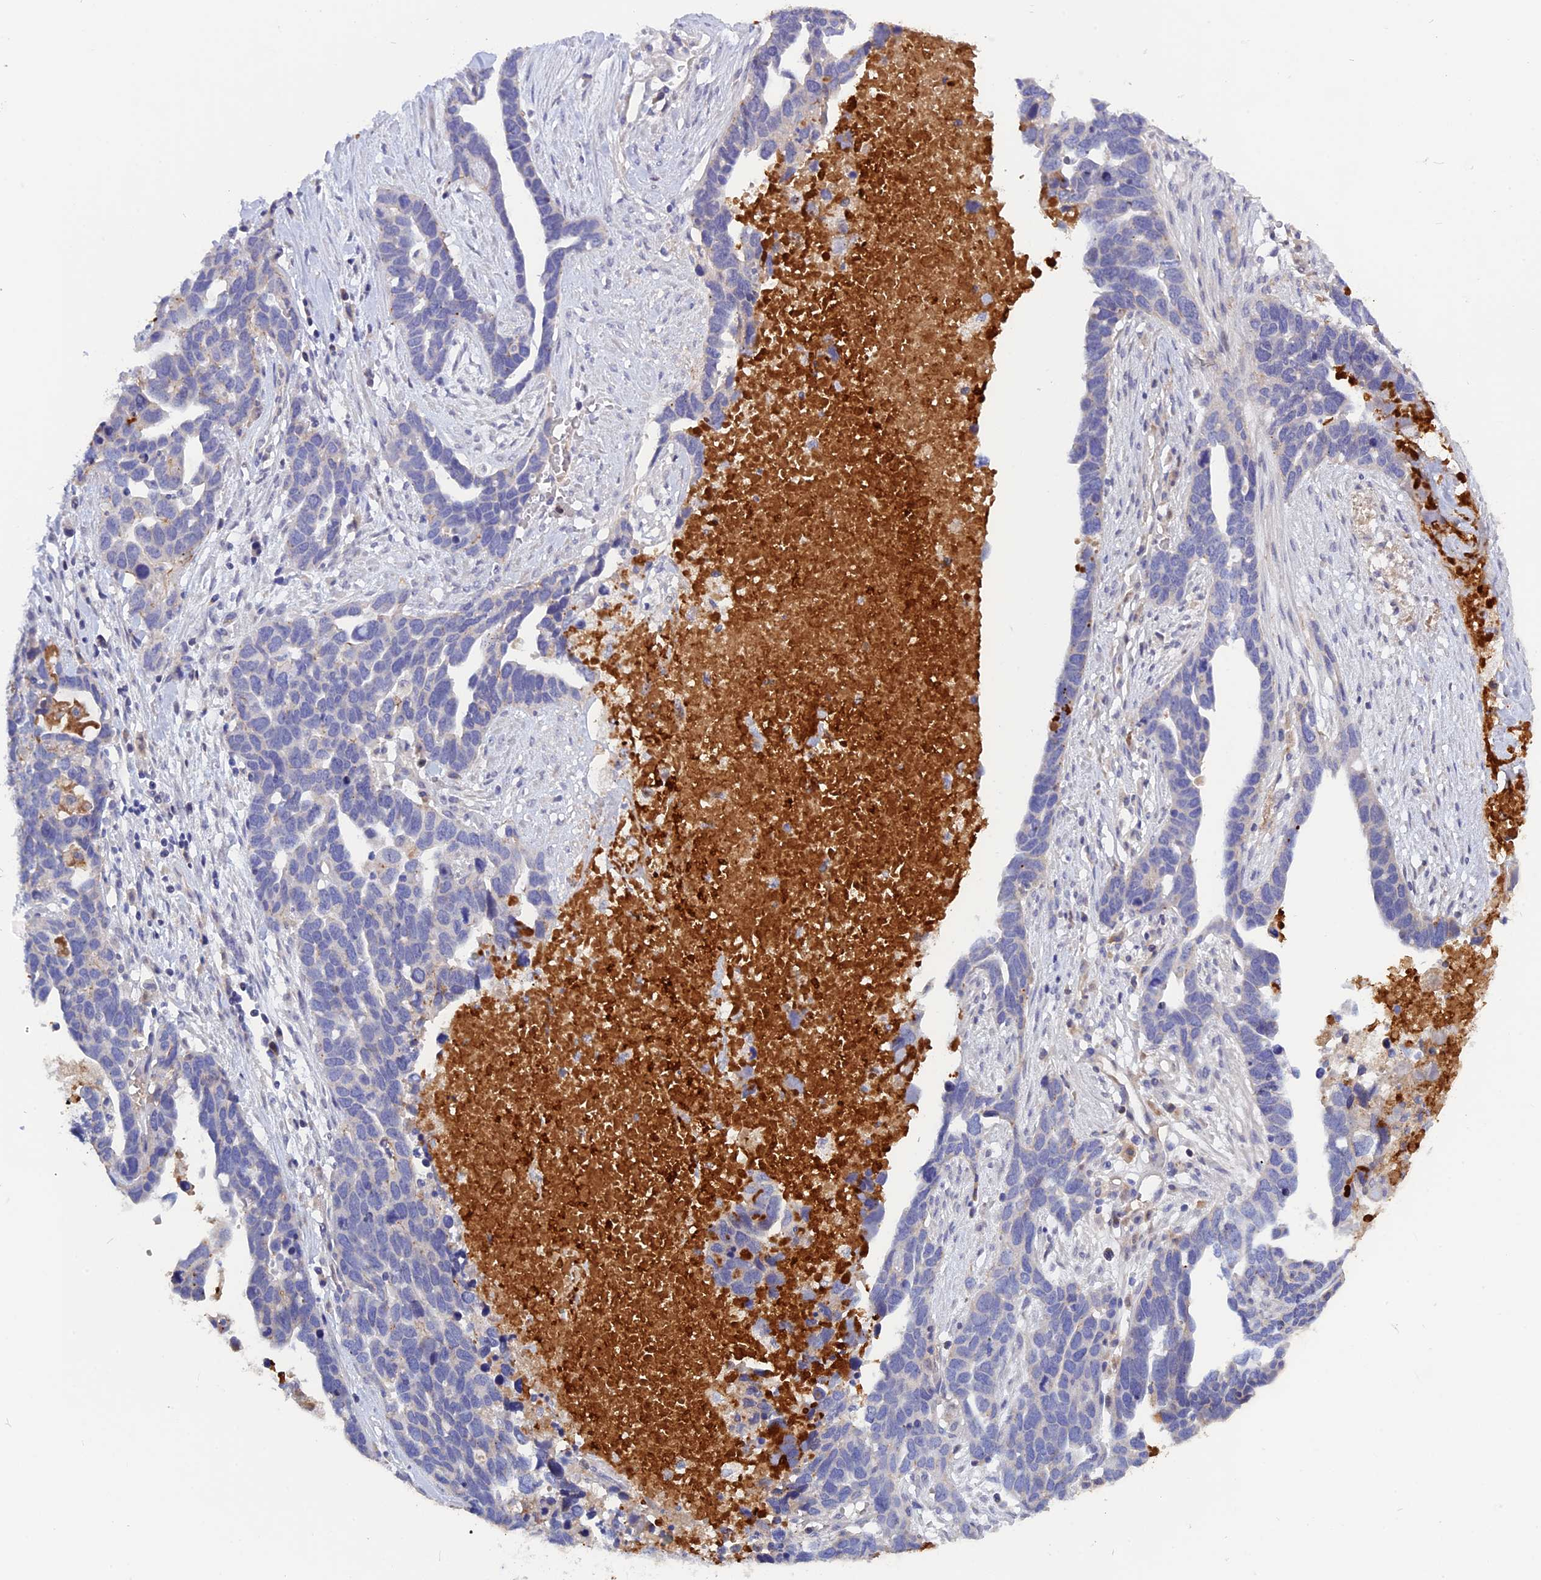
{"staining": {"intensity": "negative", "quantity": "none", "location": "none"}, "tissue": "ovarian cancer", "cell_type": "Tumor cells", "image_type": "cancer", "snomed": [{"axis": "morphology", "description": "Cystadenocarcinoma, serous, NOS"}, {"axis": "topography", "description": "Ovary"}], "caption": "Immunohistochemical staining of ovarian cancer displays no significant positivity in tumor cells.", "gene": "GK5", "patient": {"sex": "female", "age": 54}}